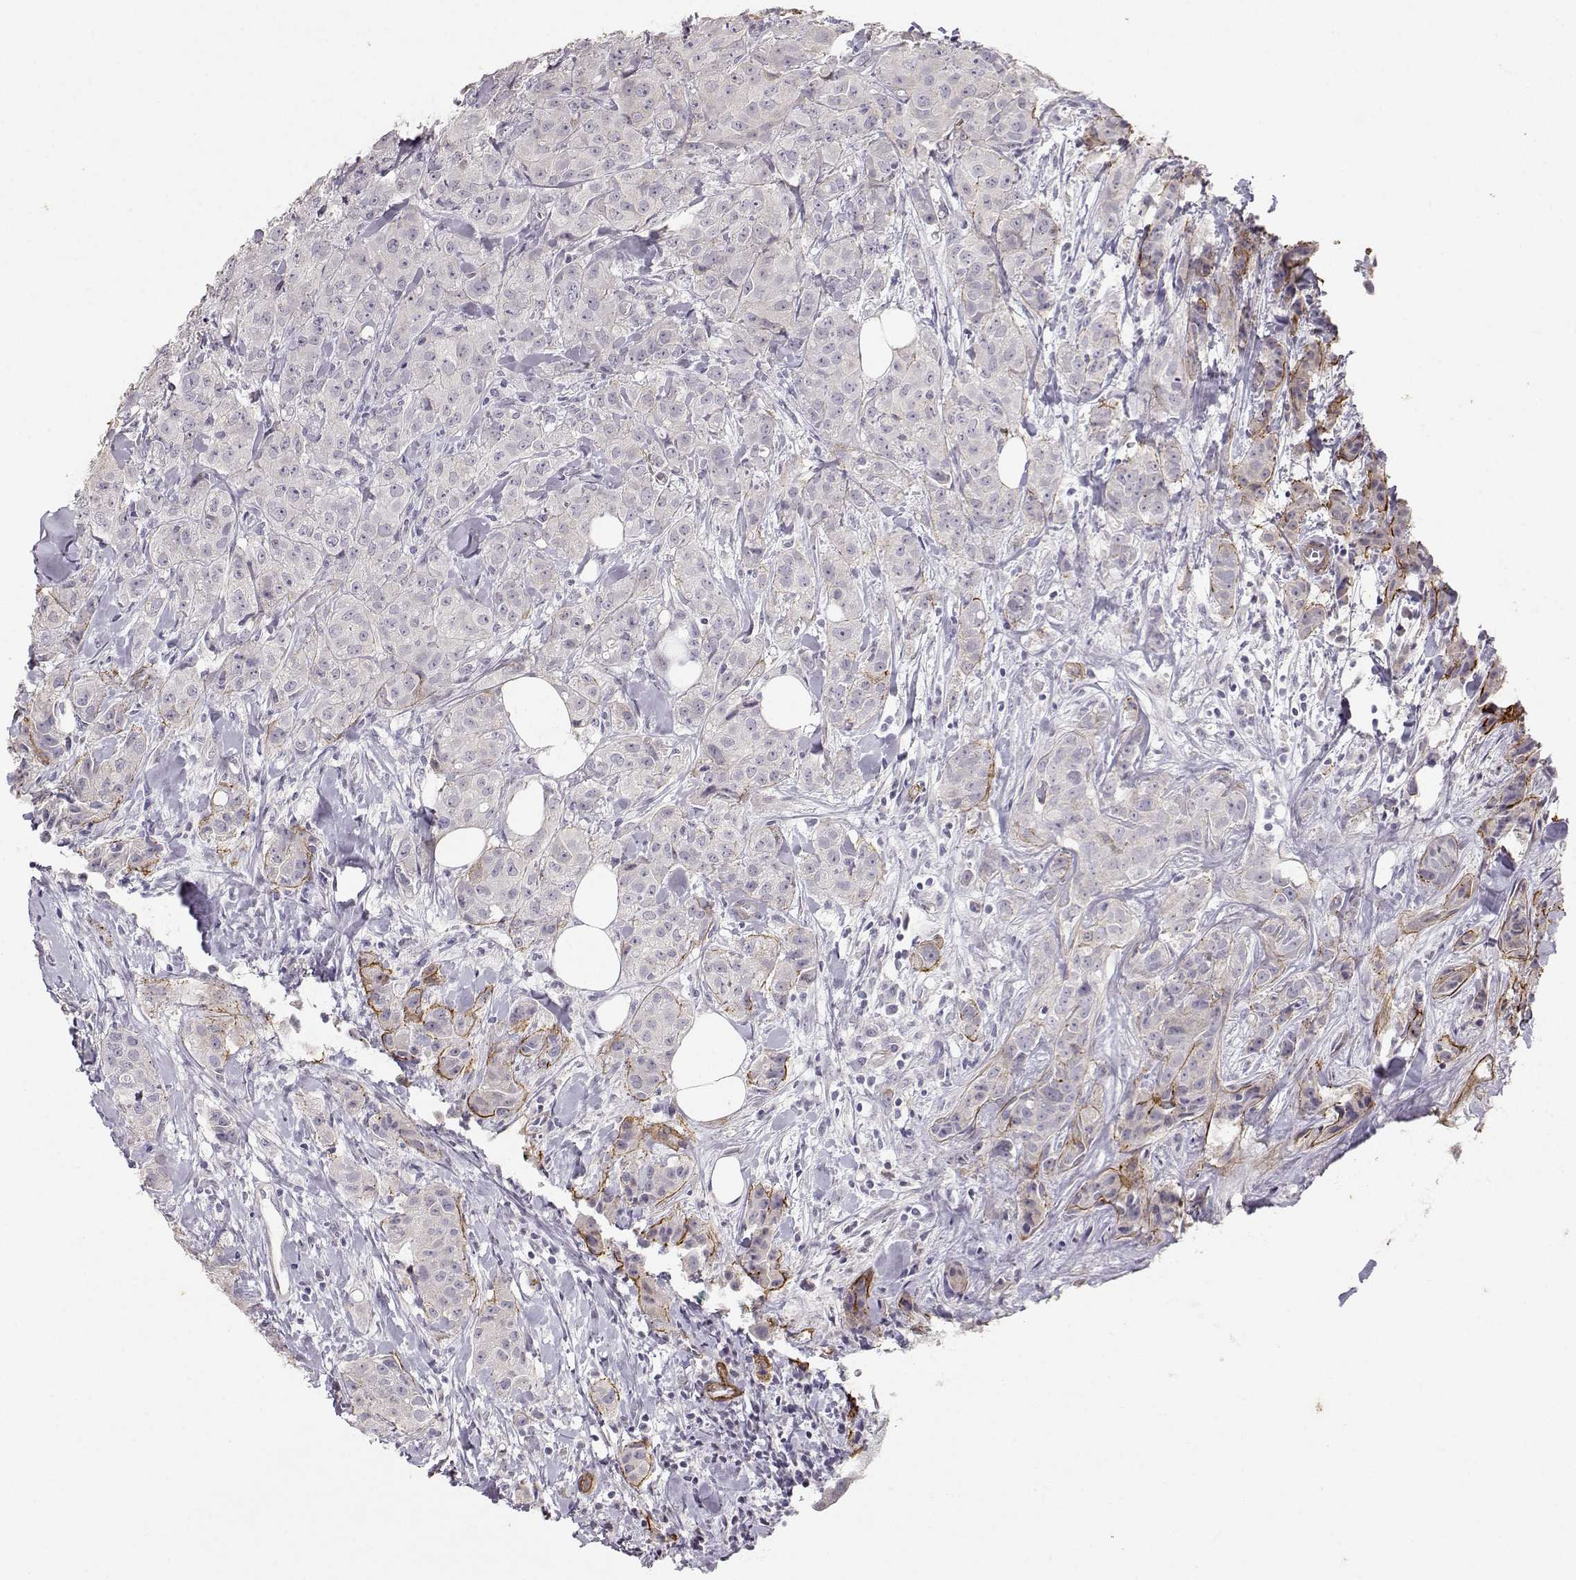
{"staining": {"intensity": "negative", "quantity": "none", "location": "none"}, "tissue": "breast cancer", "cell_type": "Tumor cells", "image_type": "cancer", "snomed": [{"axis": "morphology", "description": "Duct carcinoma"}, {"axis": "topography", "description": "Breast"}], "caption": "This is an IHC image of human breast intraductal carcinoma. There is no expression in tumor cells.", "gene": "LAMA5", "patient": {"sex": "female", "age": 43}}